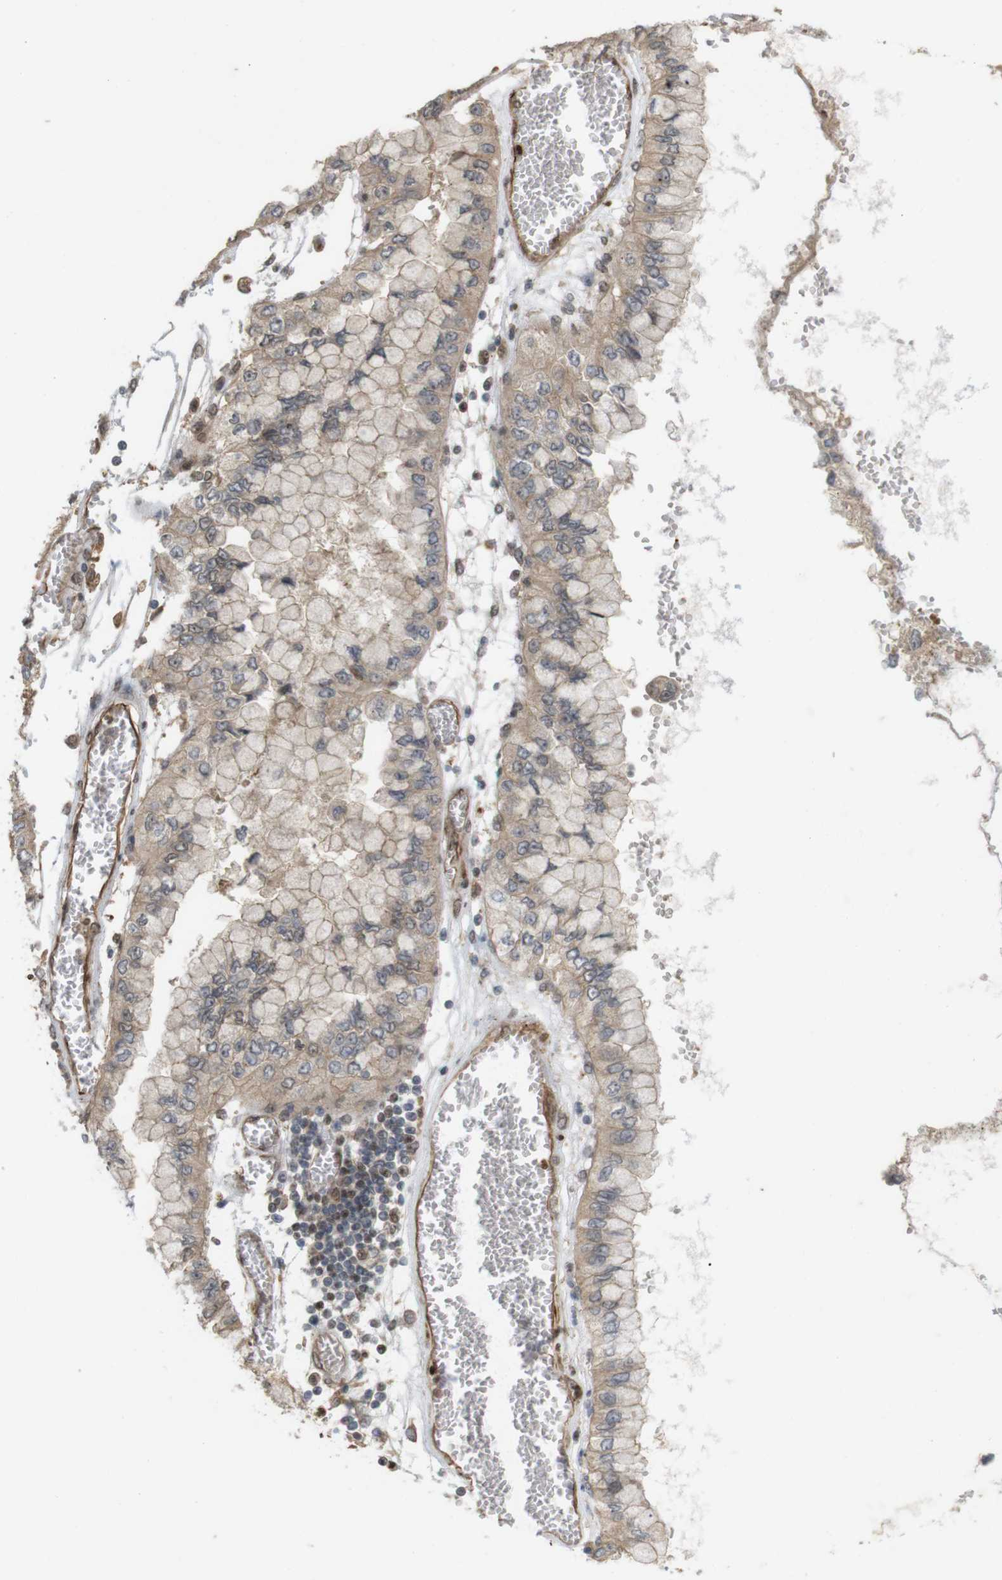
{"staining": {"intensity": "moderate", "quantity": ">75%", "location": "cytoplasmic/membranous,nuclear"}, "tissue": "liver cancer", "cell_type": "Tumor cells", "image_type": "cancer", "snomed": [{"axis": "morphology", "description": "Cholangiocarcinoma"}, {"axis": "topography", "description": "Liver"}], "caption": "Liver cancer was stained to show a protein in brown. There is medium levels of moderate cytoplasmic/membranous and nuclear expression in about >75% of tumor cells. (DAB (3,3'-diaminobenzidine) IHC with brightfield microscopy, high magnification).", "gene": "SP2", "patient": {"sex": "female", "age": 79}}